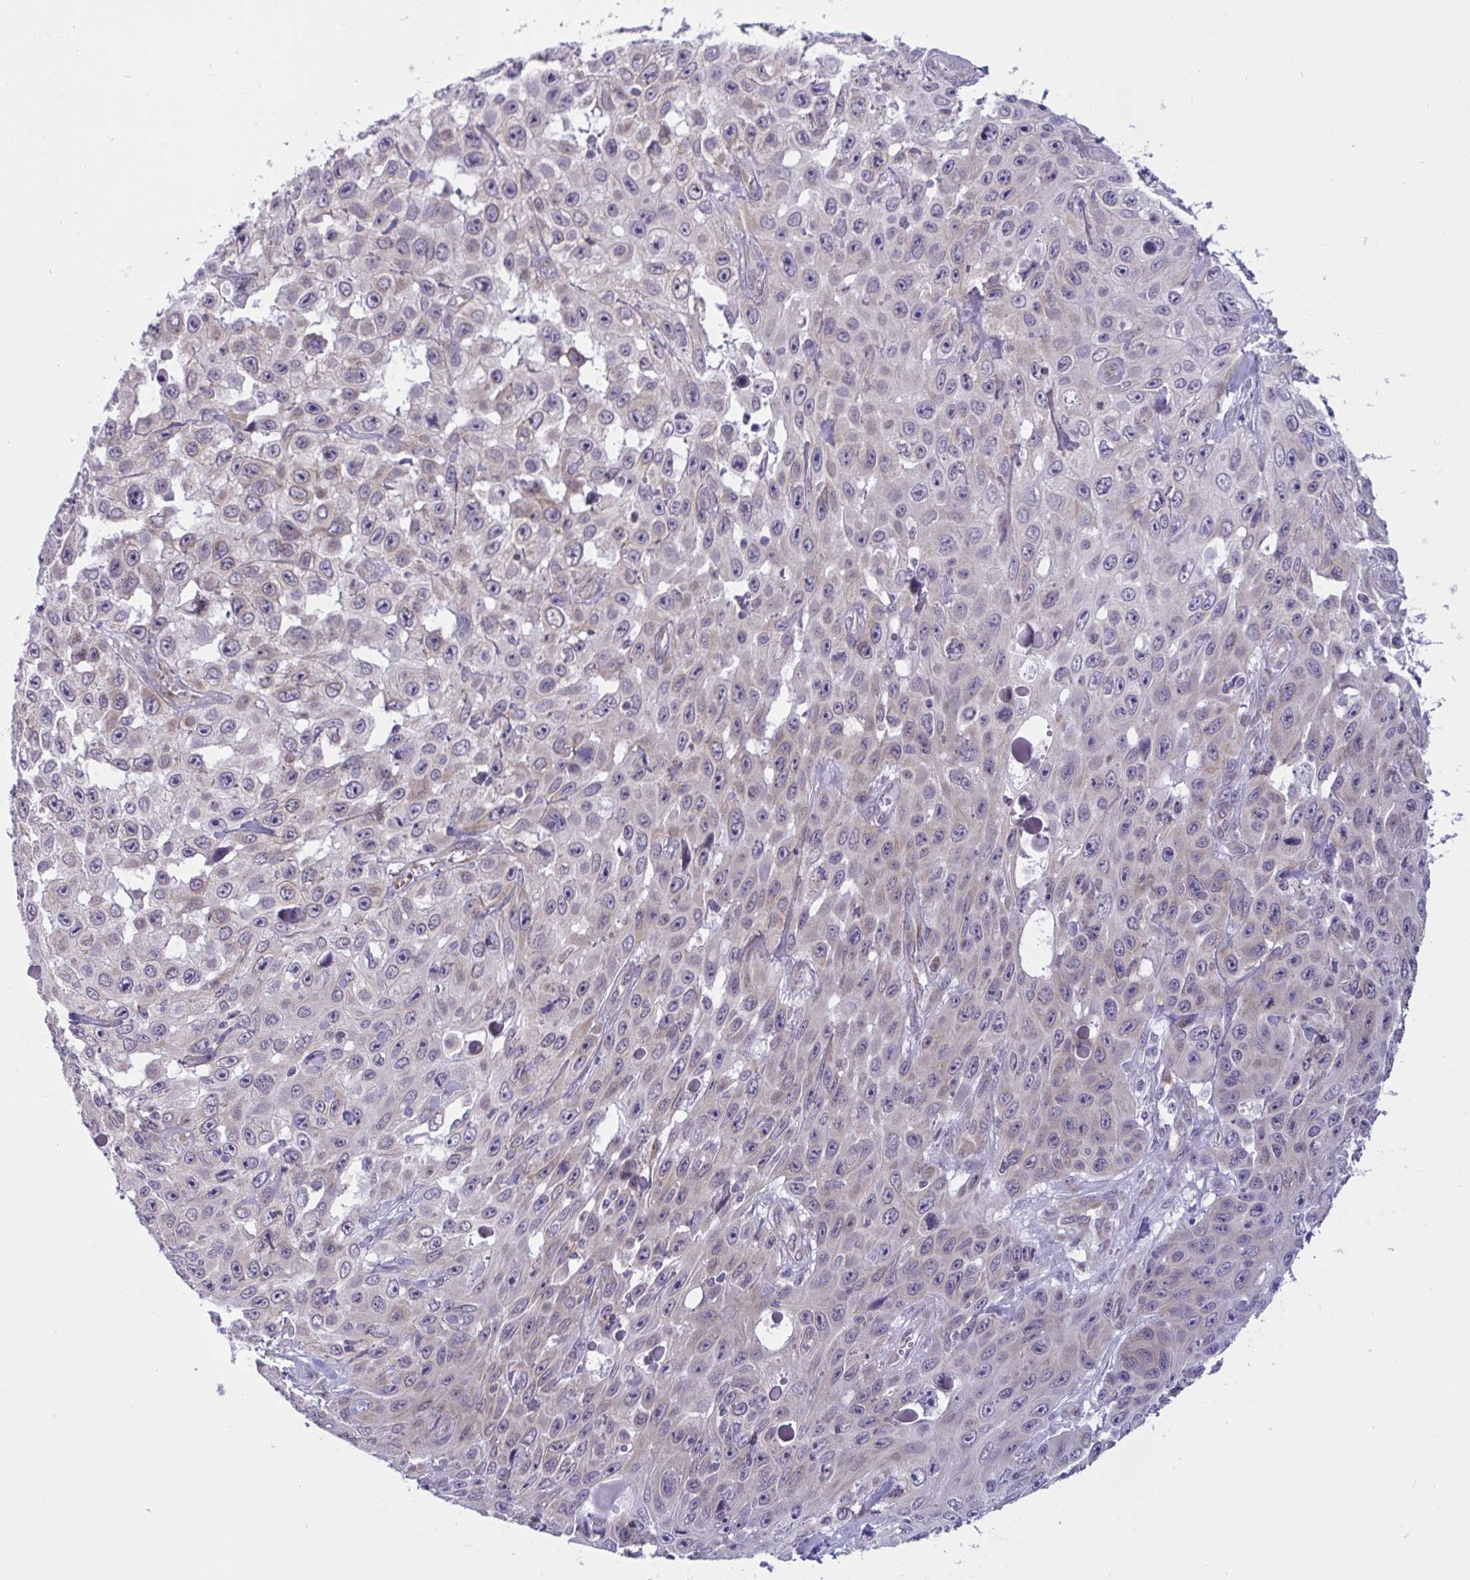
{"staining": {"intensity": "weak", "quantity": "<25%", "location": "cytoplasmic/membranous"}, "tissue": "skin cancer", "cell_type": "Tumor cells", "image_type": "cancer", "snomed": [{"axis": "morphology", "description": "Squamous cell carcinoma, NOS"}, {"axis": "topography", "description": "Skin"}], "caption": "This image is of skin cancer stained with immunohistochemistry (IHC) to label a protein in brown with the nuclei are counter-stained blue. There is no positivity in tumor cells.", "gene": "CAMLG", "patient": {"sex": "male", "age": 82}}